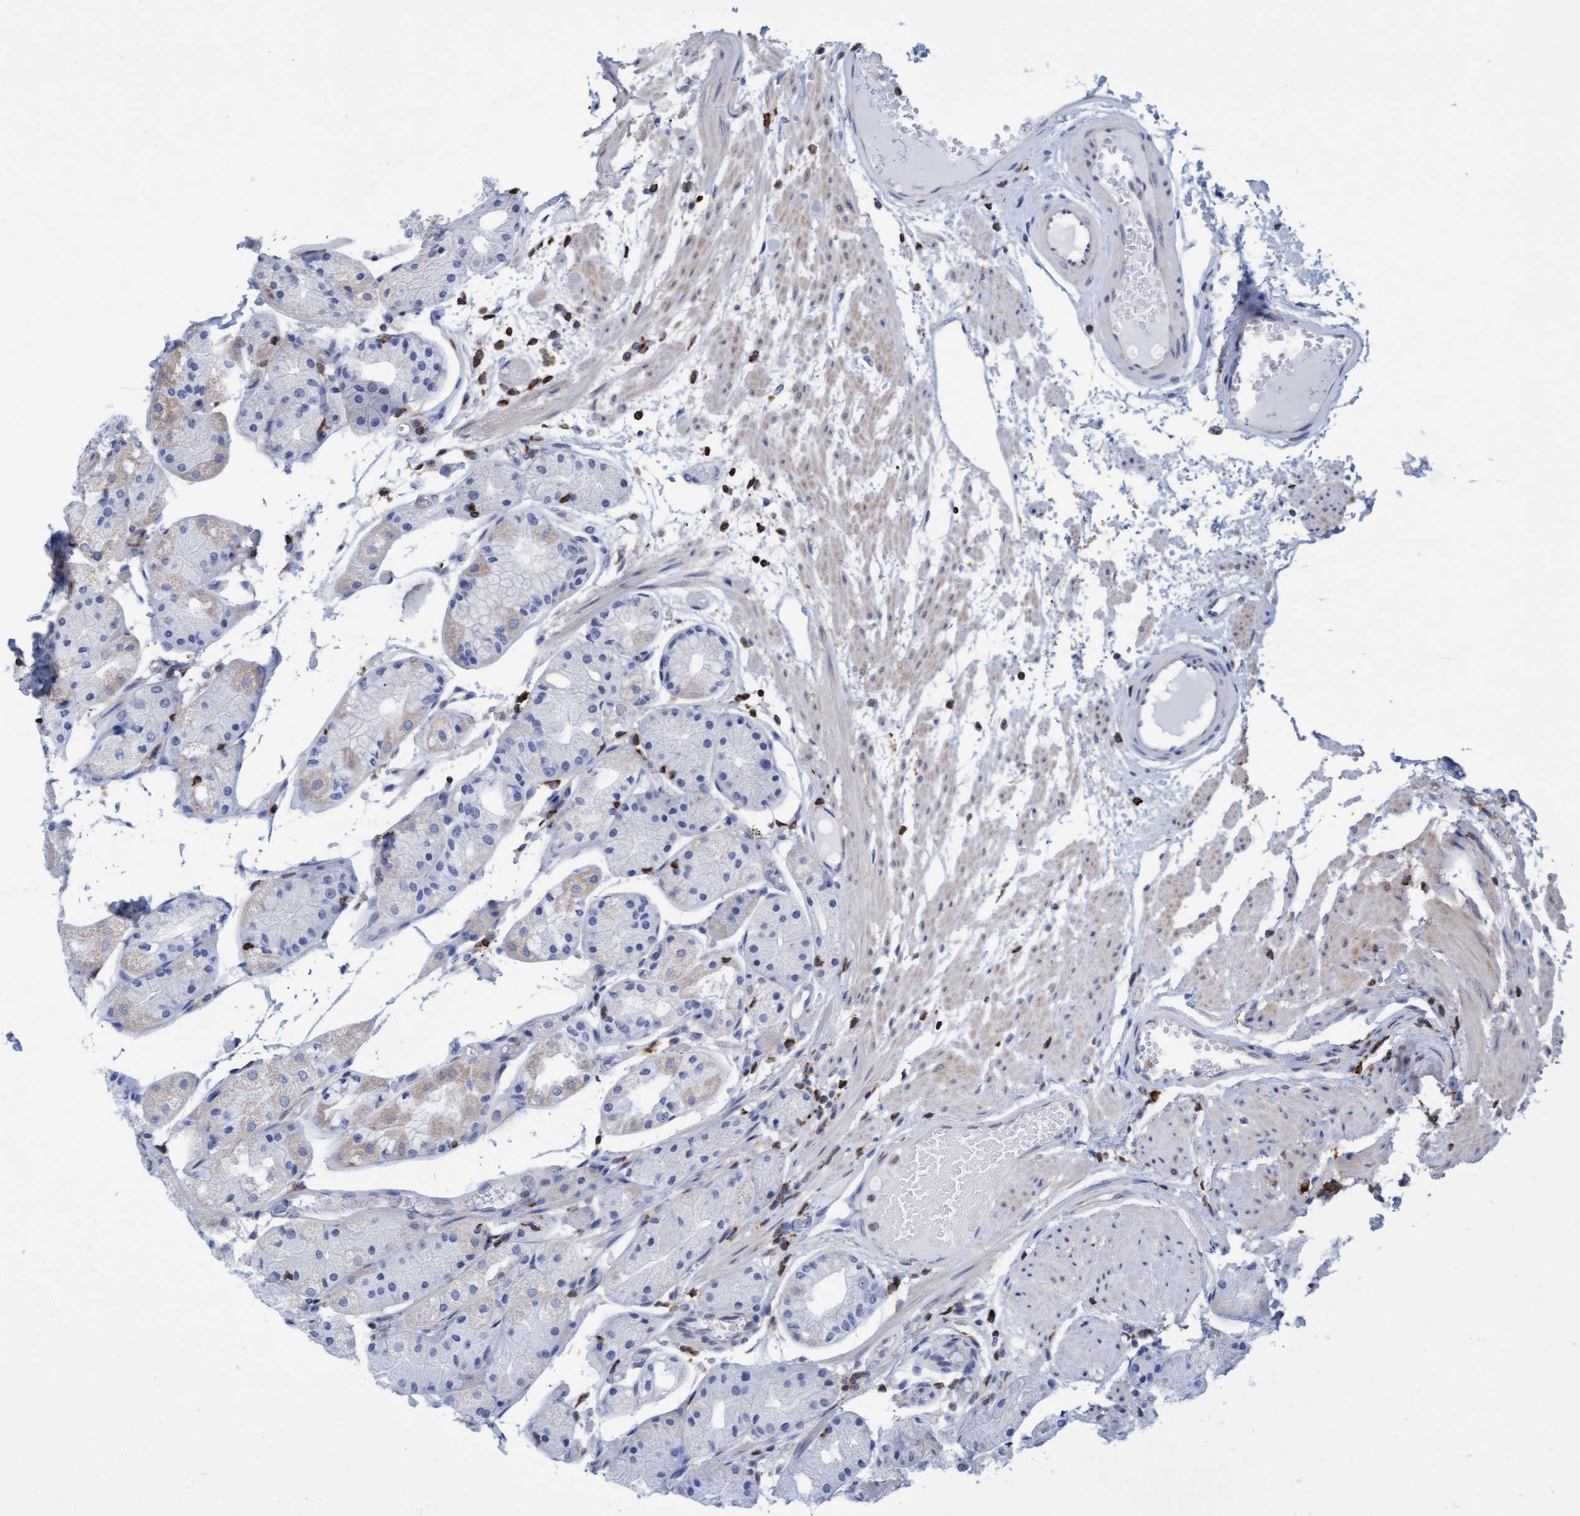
{"staining": {"intensity": "negative", "quantity": "none", "location": "none"}, "tissue": "stomach", "cell_type": "Glandular cells", "image_type": "normal", "snomed": [{"axis": "morphology", "description": "Normal tissue, NOS"}, {"axis": "topography", "description": "Stomach, upper"}], "caption": "A high-resolution image shows immunohistochemistry (IHC) staining of benign stomach, which shows no significant expression in glandular cells. (DAB (3,3'-diaminobenzidine) immunohistochemistry with hematoxylin counter stain).", "gene": "FNBP1", "patient": {"sex": "male", "age": 72}}